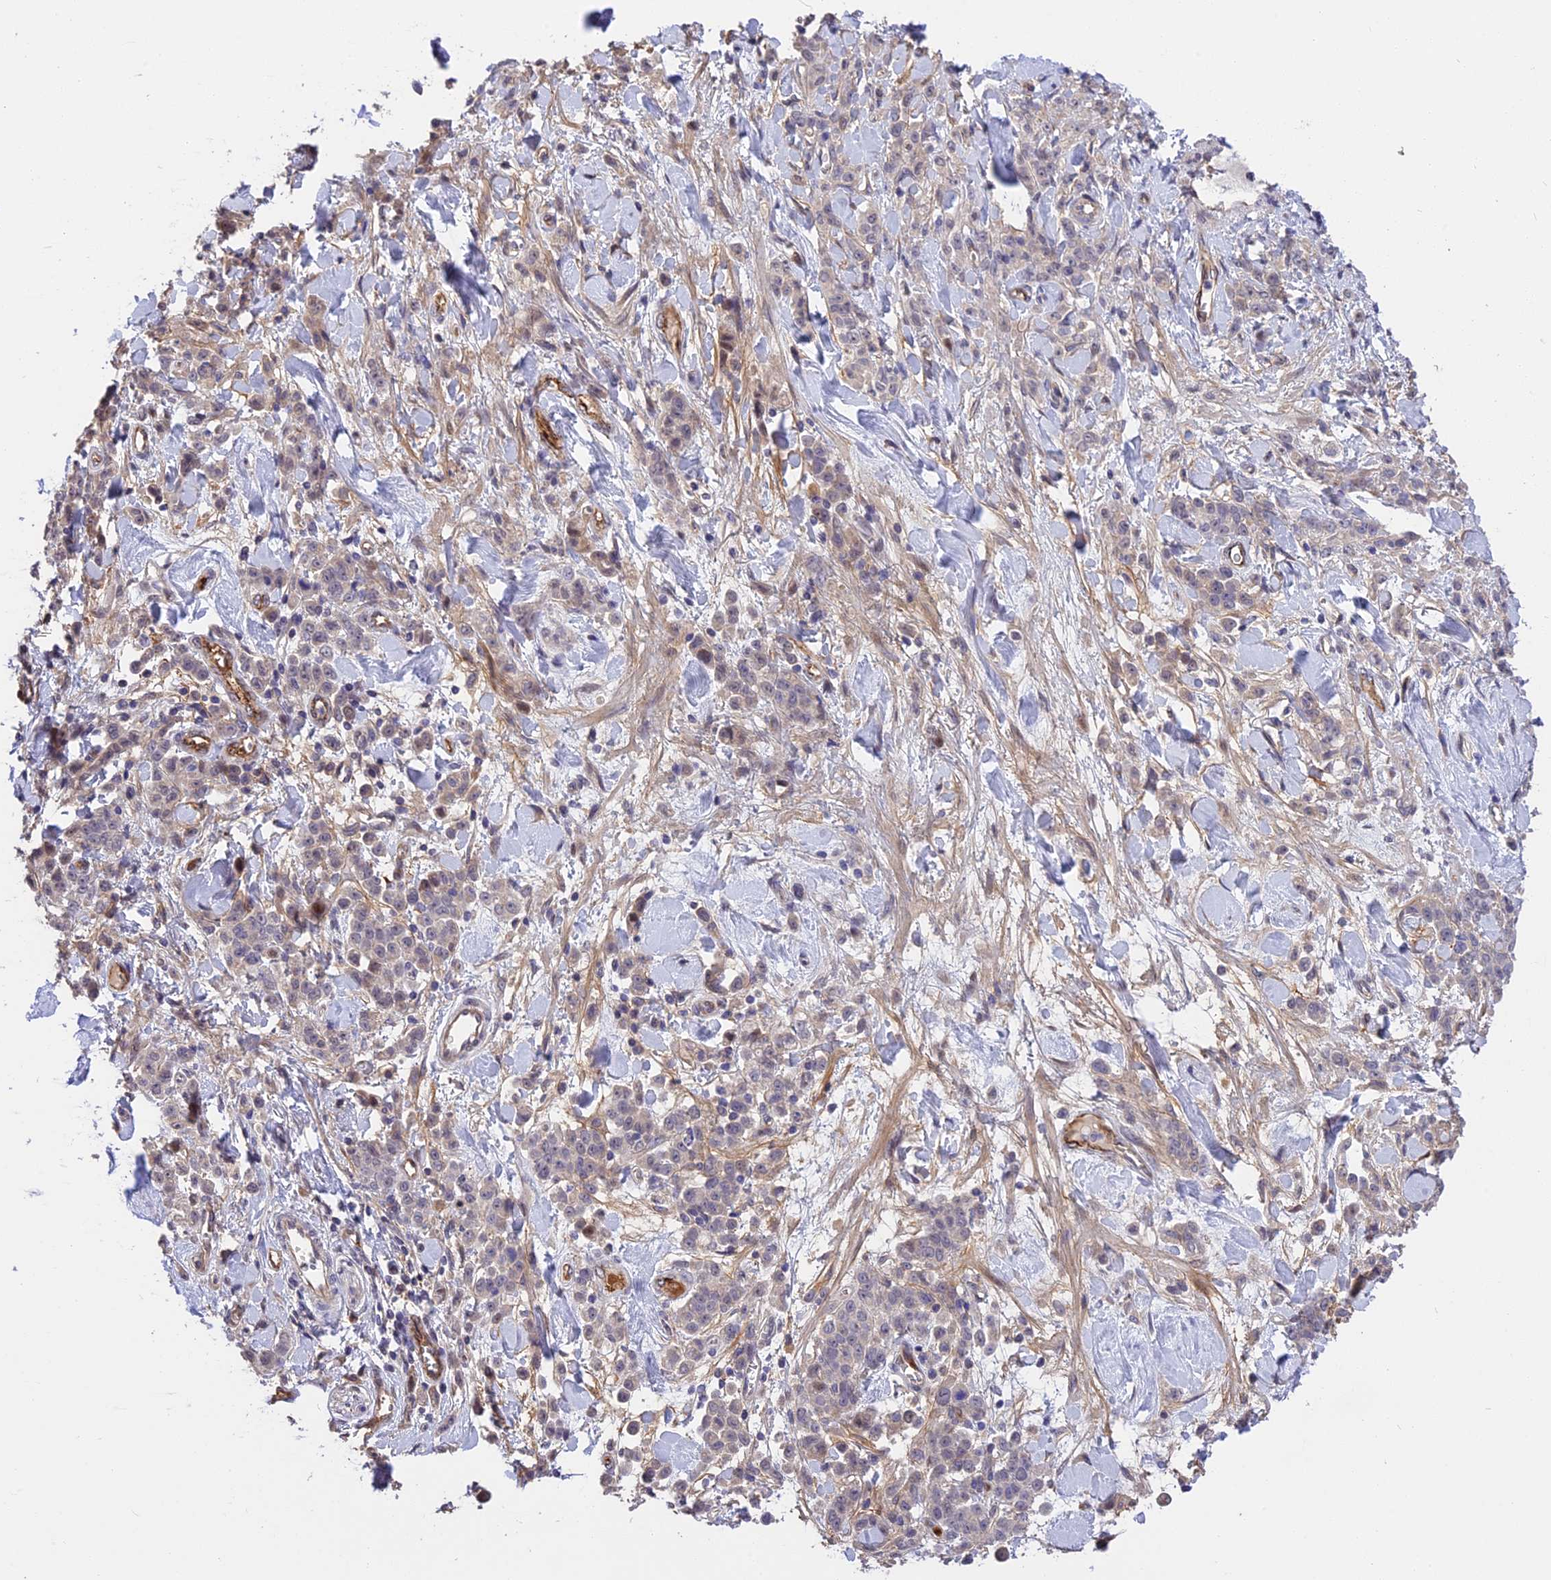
{"staining": {"intensity": "negative", "quantity": "none", "location": "none"}, "tissue": "stomach cancer", "cell_type": "Tumor cells", "image_type": "cancer", "snomed": [{"axis": "morphology", "description": "Normal tissue, NOS"}, {"axis": "morphology", "description": "Adenocarcinoma, NOS"}, {"axis": "topography", "description": "Stomach"}], "caption": "A histopathology image of human stomach cancer (adenocarcinoma) is negative for staining in tumor cells.", "gene": "MFSD2A", "patient": {"sex": "male", "age": 82}}